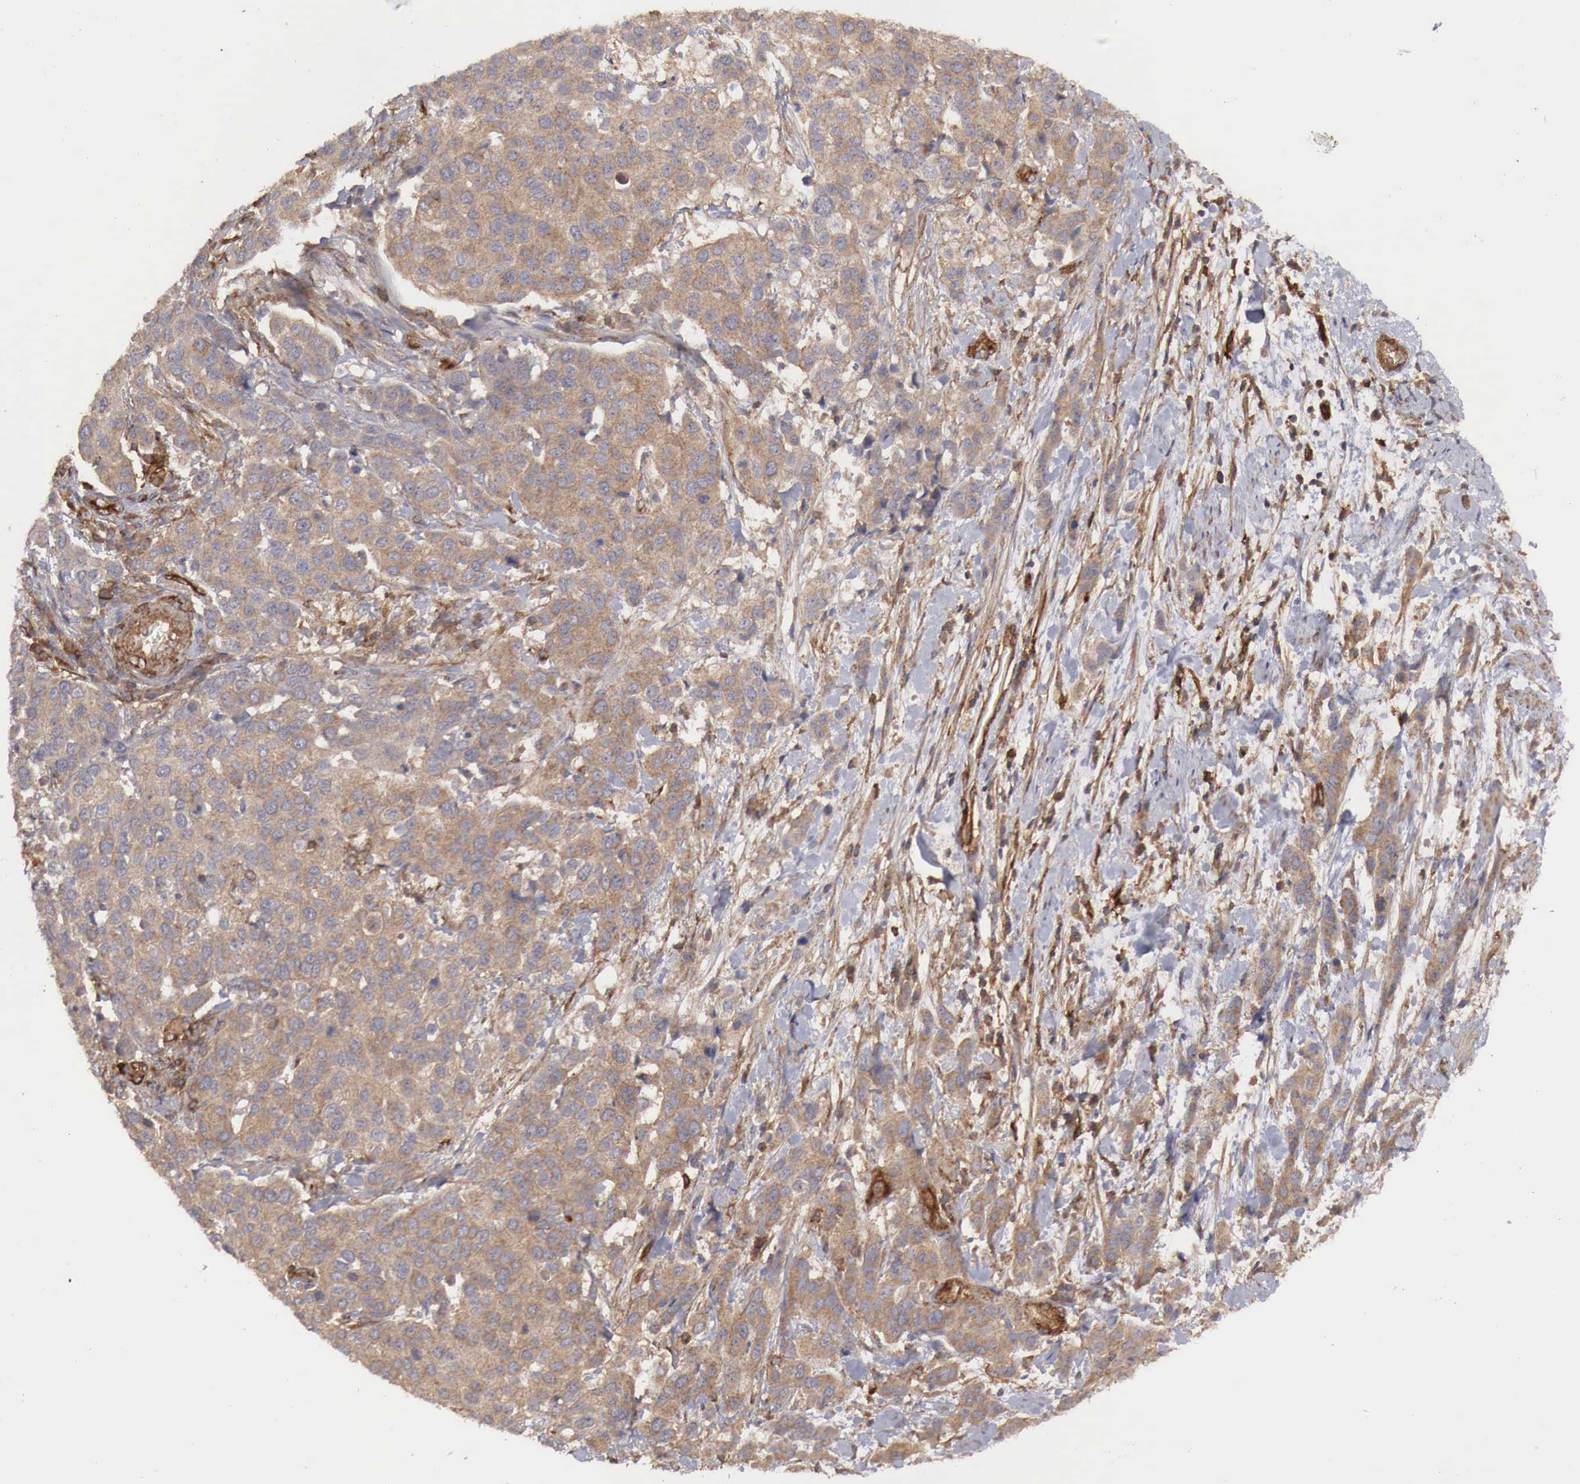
{"staining": {"intensity": "moderate", "quantity": ">75%", "location": "cytoplasmic/membranous"}, "tissue": "cervical cancer", "cell_type": "Tumor cells", "image_type": "cancer", "snomed": [{"axis": "morphology", "description": "Squamous cell carcinoma, NOS"}, {"axis": "topography", "description": "Cervix"}], "caption": "Immunohistochemical staining of cervical squamous cell carcinoma displays medium levels of moderate cytoplasmic/membranous protein expression in approximately >75% of tumor cells. (brown staining indicates protein expression, while blue staining denotes nuclei).", "gene": "ARMCX4", "patient": {"sex": "female", "age": 54}}